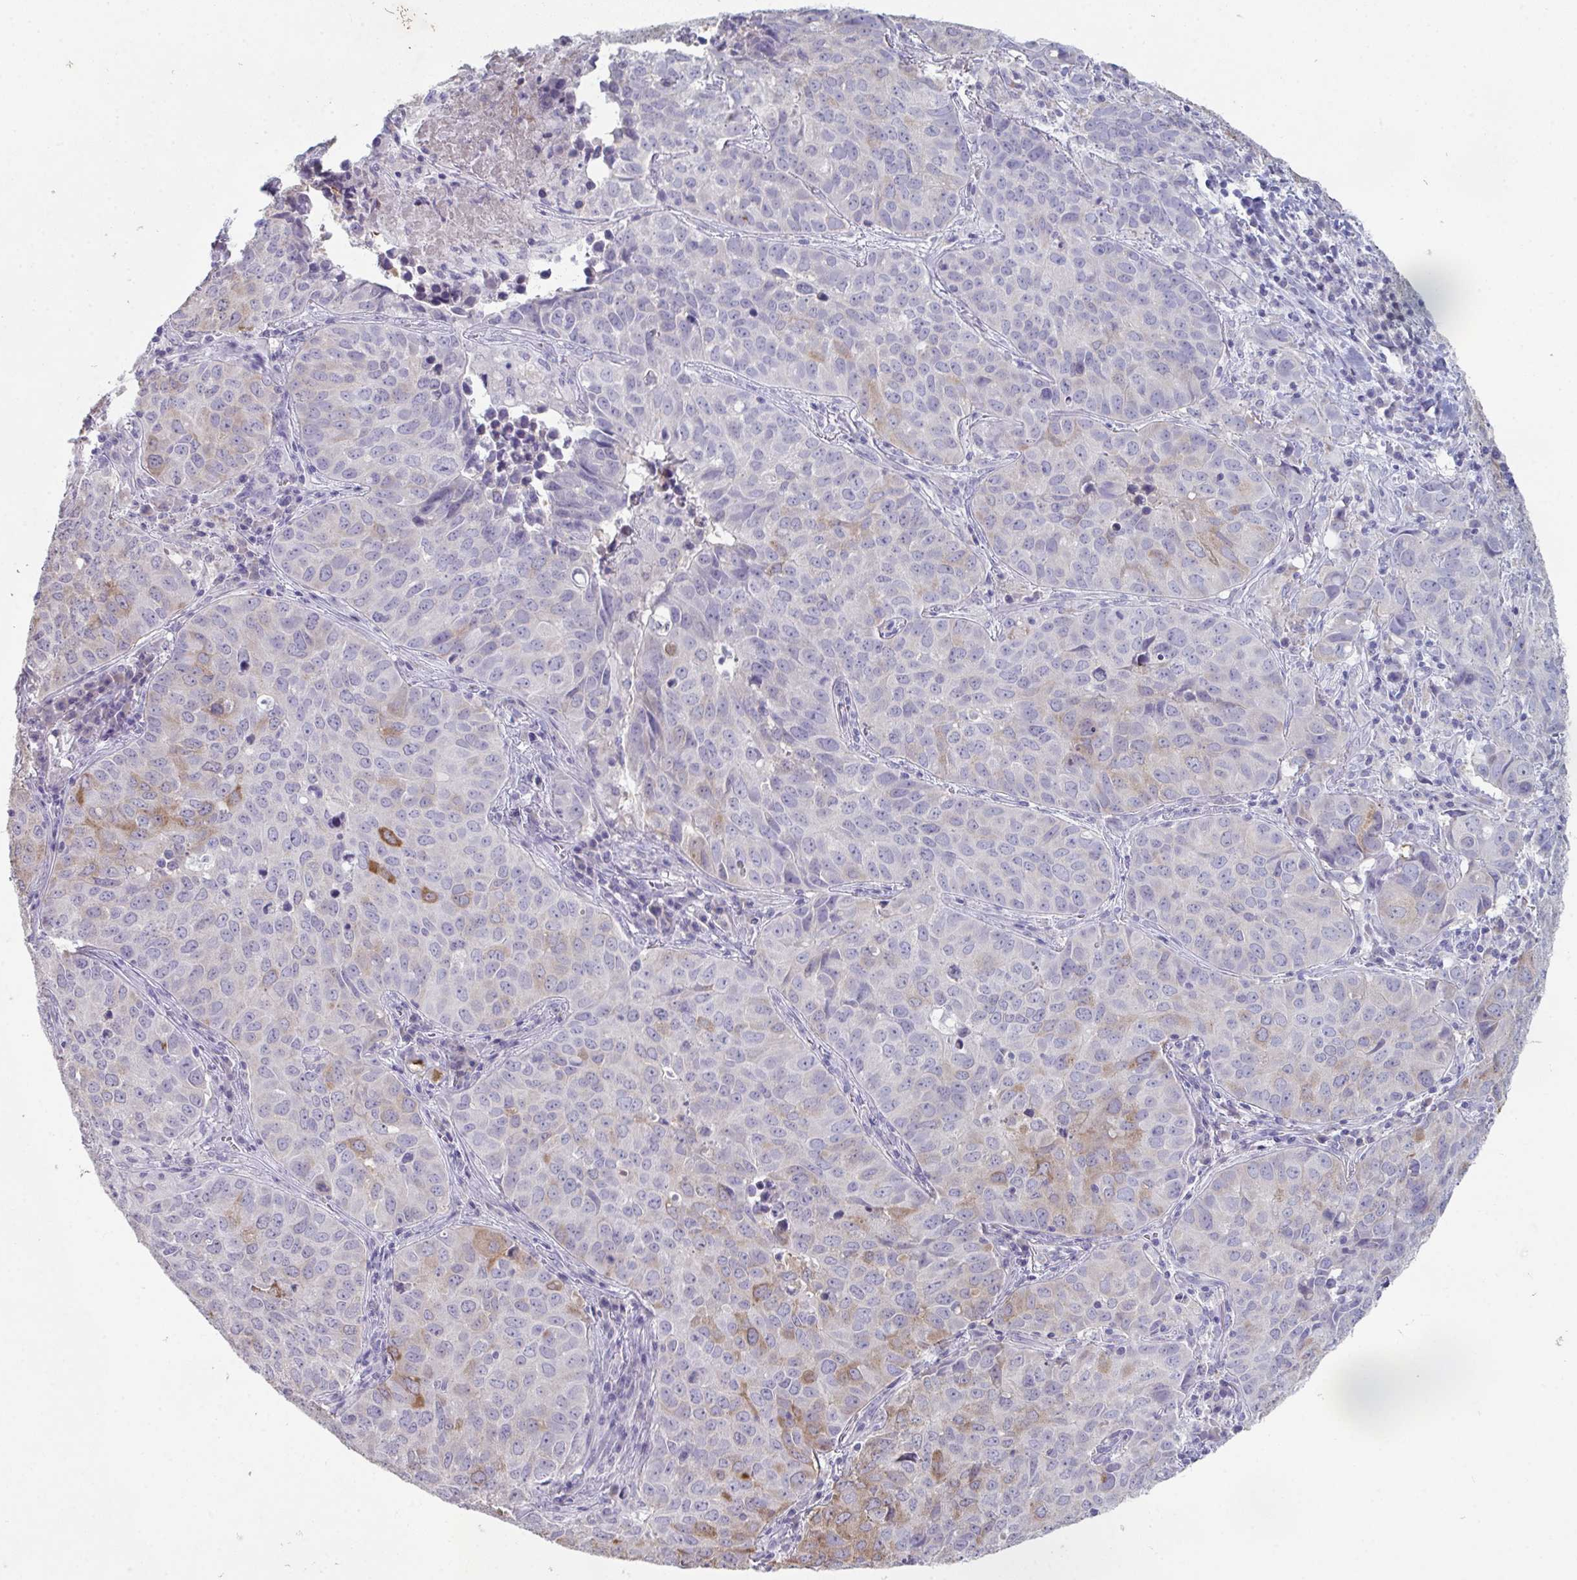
{"staining": {"intensity": "moderate", "quantity": "<25%", "location": "cytoplasmic/membranous"}, "tissue": "lung cancer", "cell_type": "Tumor cells", "image_type": "cancer", "snomed": [{"axis": "morphology", "description": "Adenocarcinoma, NOS"}, {"axis": "topography", "description": "Lung"}], "caption": "Brown immunohistochemical staining in lung cancer shows moderate cytoplasmic/membranous staining in about <25% of tumor cells.", "gene": "ADAM21", "patient": {"sex": "female", "age": 50}}